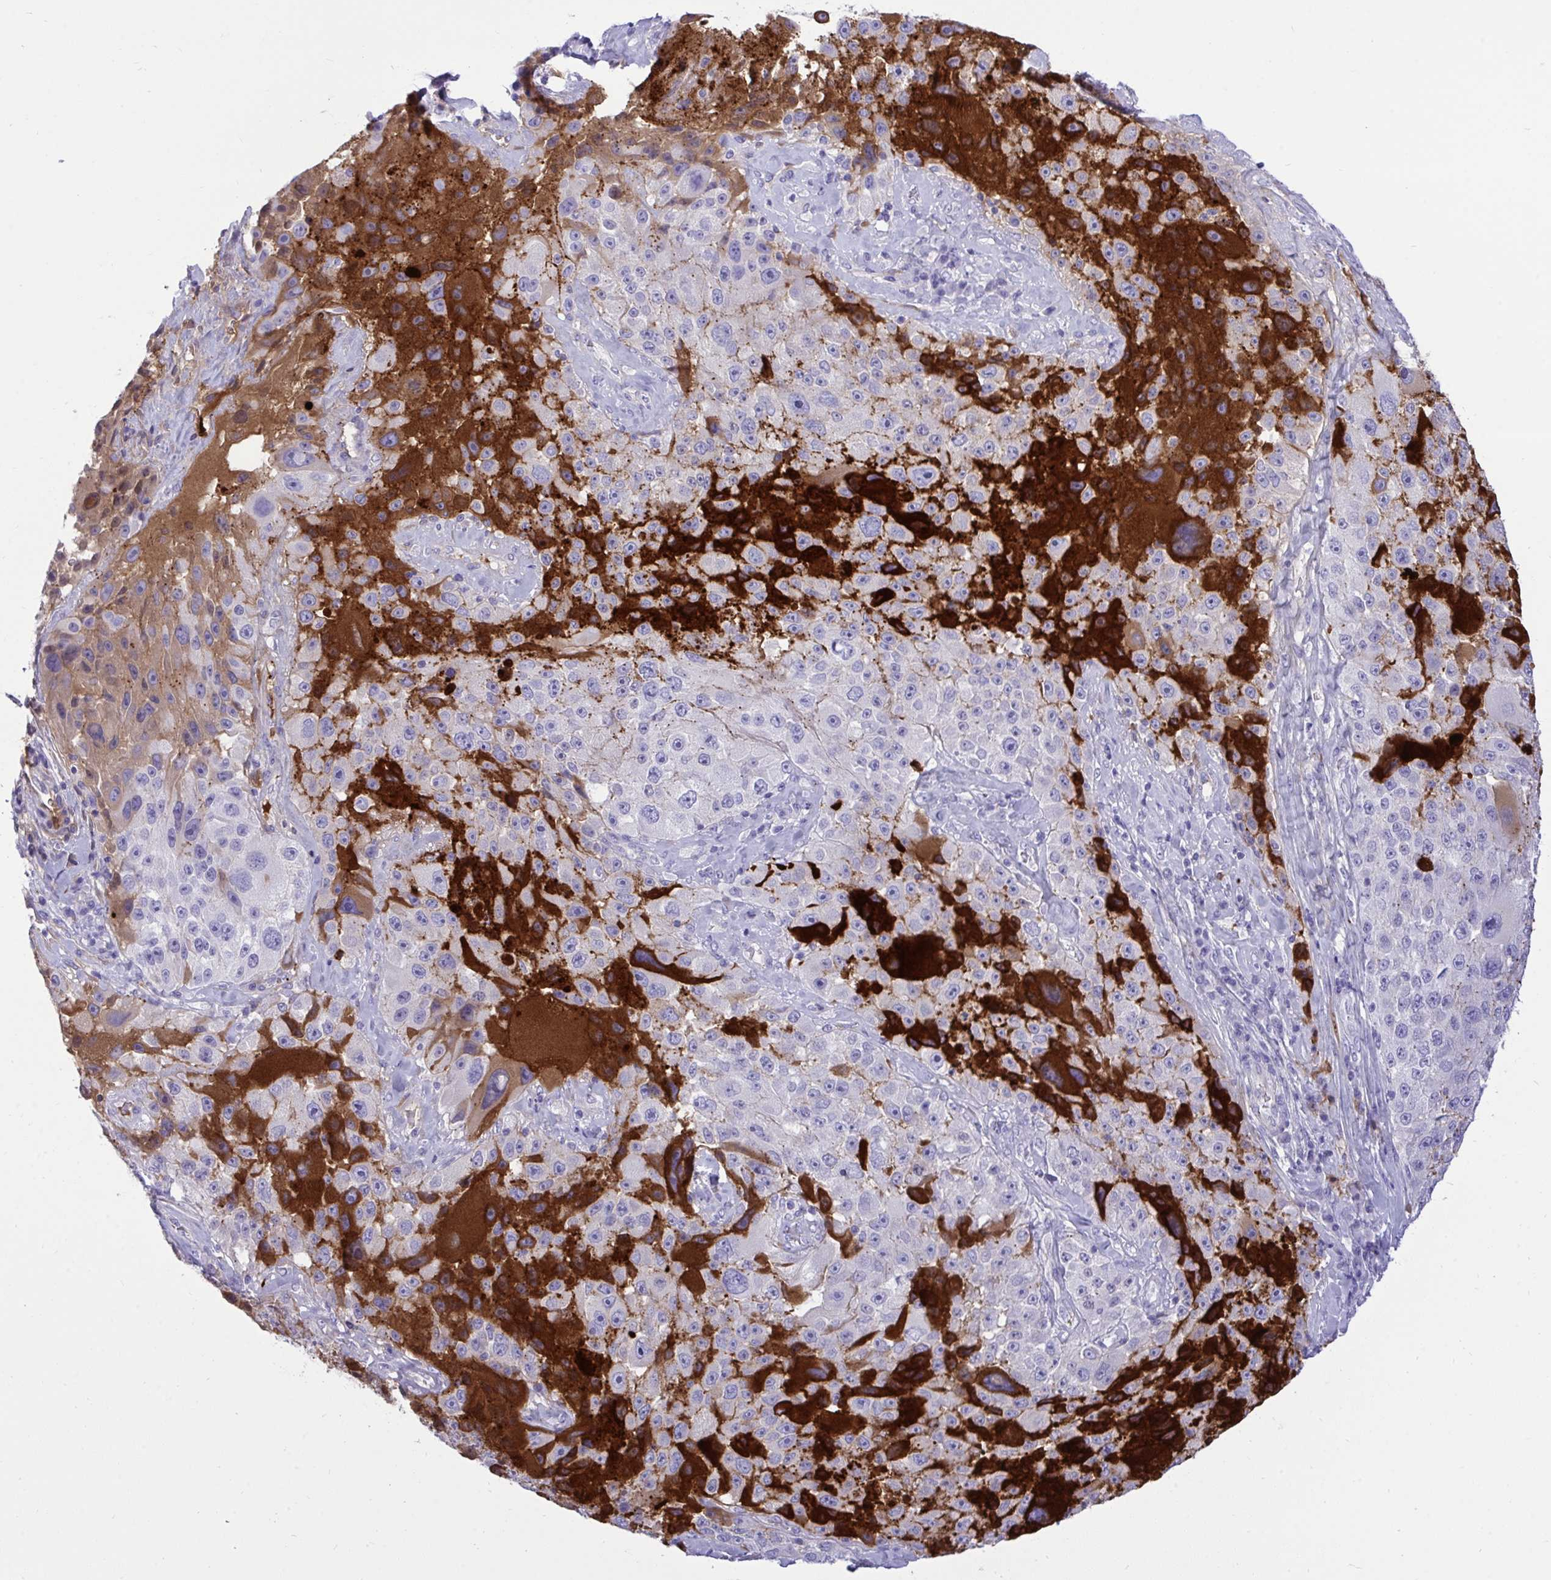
{"staining": {"intensity": "negative", "quantity": "none", "location": "none"}, "tissue": "melanoma", "cell_type": "Tumor cells", "image_type": "cancer", "snomed": [{"axis": "morphology", "description": "Malignant melanoma, Metastatic site"}, {"axis": "topography", "description": "Lymph node"}], "caption": "An IHC image of malignant melanoma (metastatic site) is shown. There is no staining in tumor cells of malignant melanoma (metastatic site).", "gene": "F2", "patient": {"sex": "male", "age": 62}}